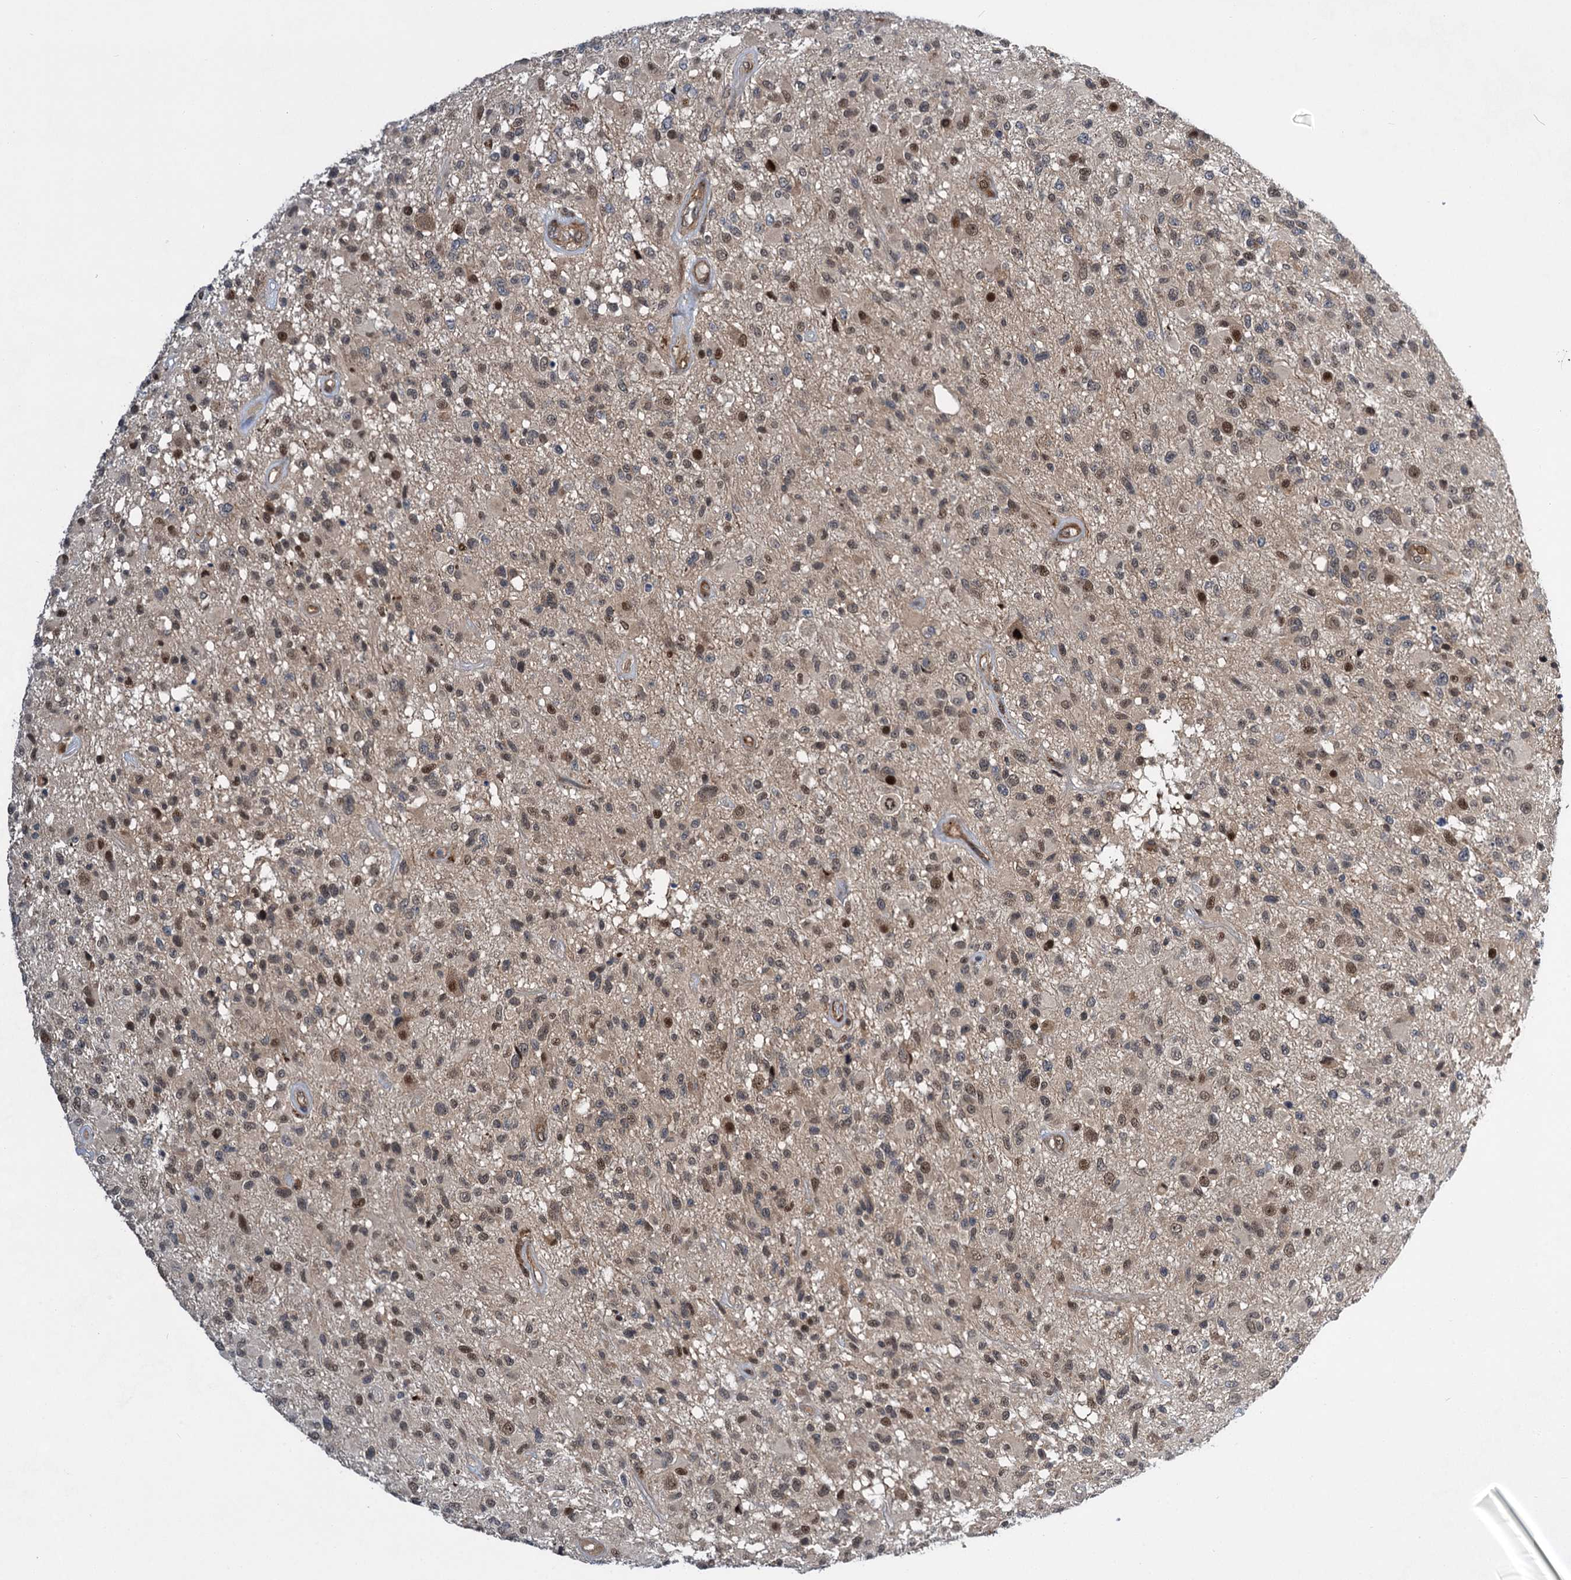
{"staining": {"intensity": "moderate", "quantity": "25%-75%", "location": "nuclear"}, "tissue": "glioma", "cell_type": "Tumor cells", "image_type": "cancer", "snomed": [{"axis": "morphology", "description": "Glioma, malignant, High grade"}, {"axis": "morphology", "description": "Glioblastoma, NOS"}, {"axis": "topography", "description": "Brain"}], "caption": "Immunohistochemical staining of malignant high-grade glioma reveals moderate nuclear protein expression in approximately 25%-75% of tumor cells.", "gene": "GPBP1", "patient": {"sex": "male", "age": 60}}